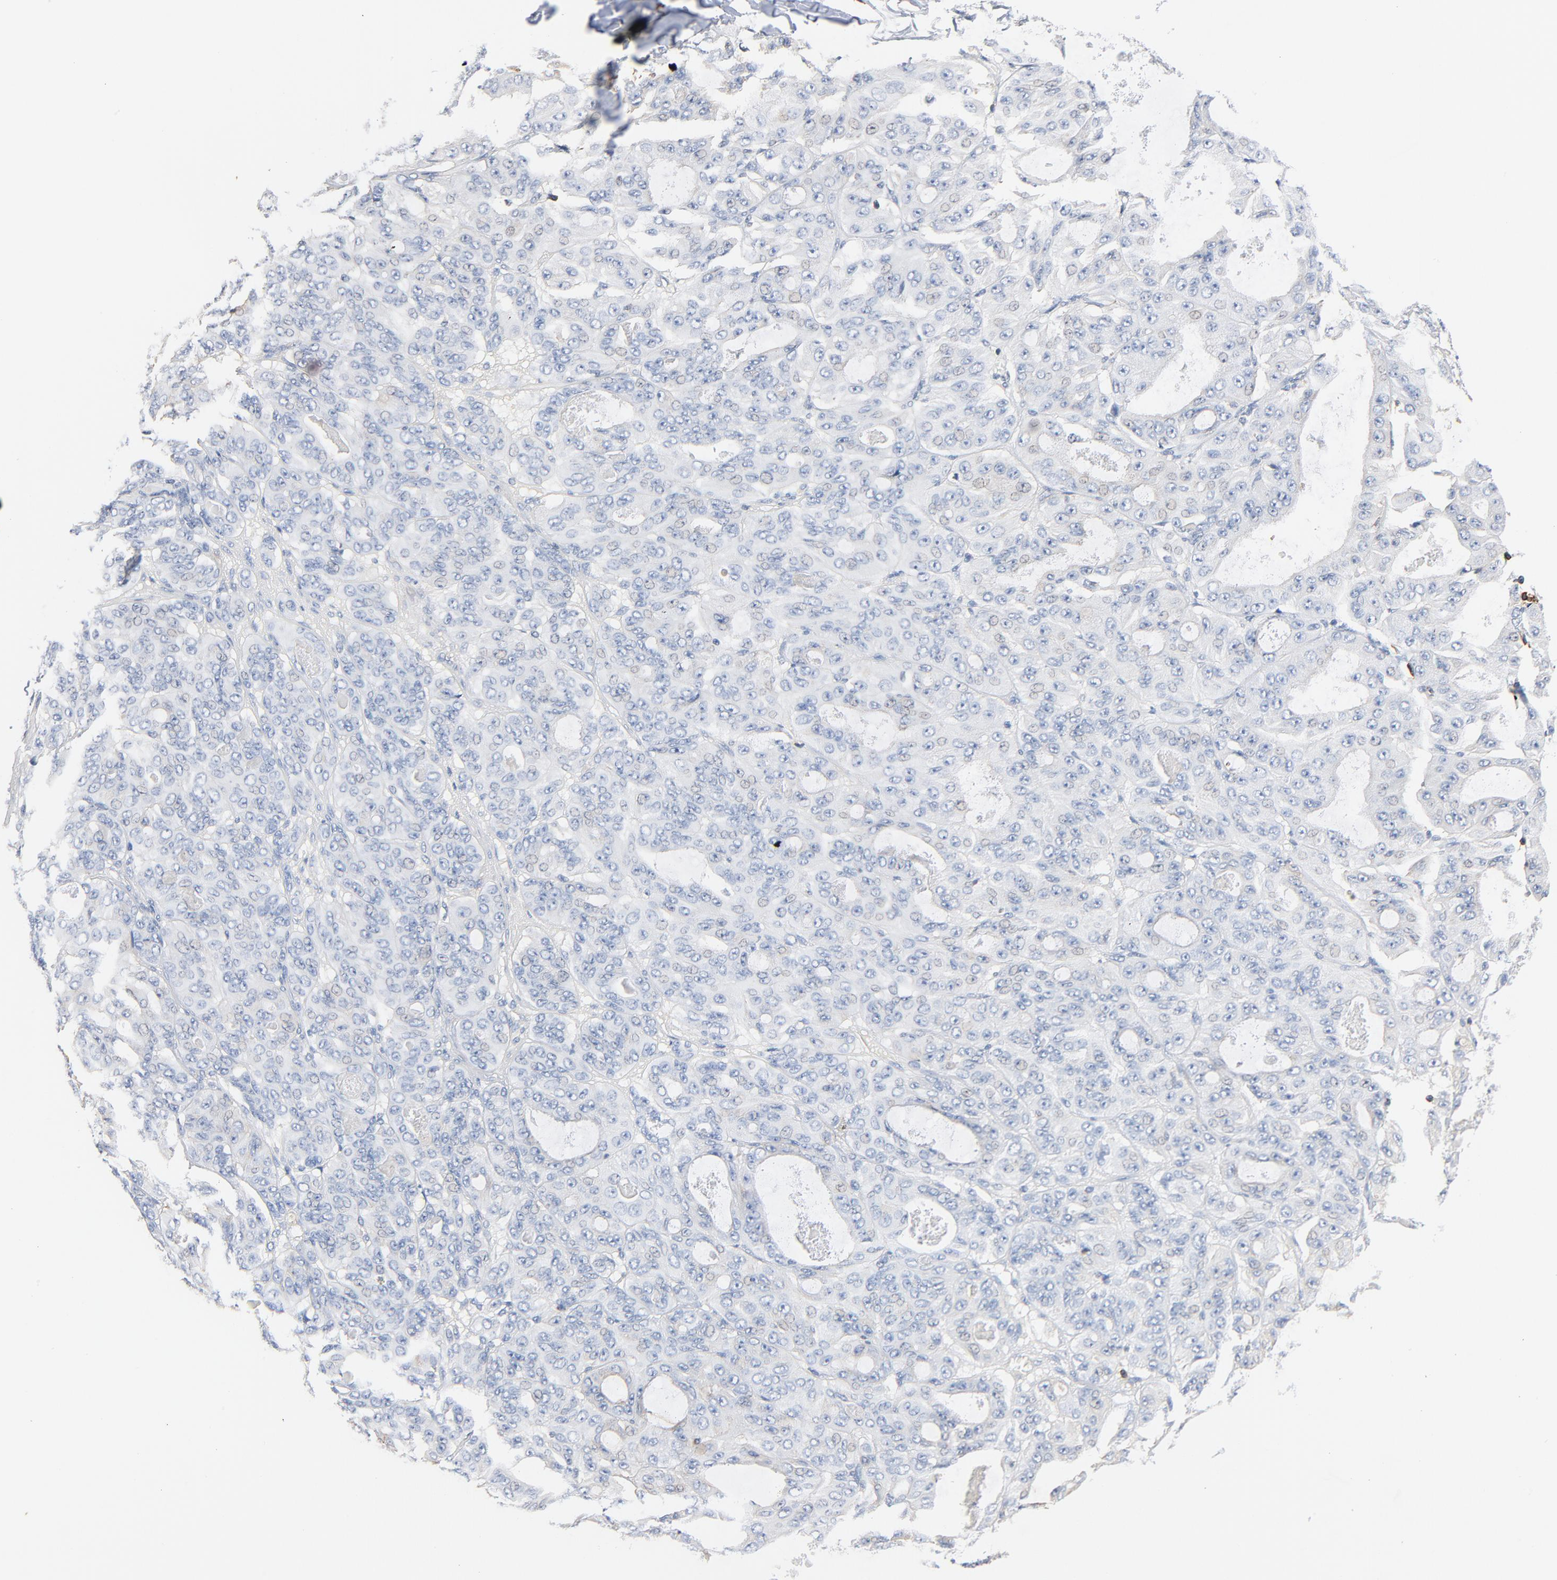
{"staining": {"intensity": "negative", "quantity": "none", "location": "none"}, "tissue": "ovarian cancer", "cell_type": "Tumor cells", "image_type": "cancer", "snomed": [{"axis": "morphology", "description": "Carcinoma, endometroid"}, {"axis": "topography", "description": "Ovary"}], "caption": "The photomicrograph displays no significant staining in tumor cells of ovarian endometroid carcinoma.", "gene": "SH3KBP1", "patient": {"sex": "female", "age": 61}}